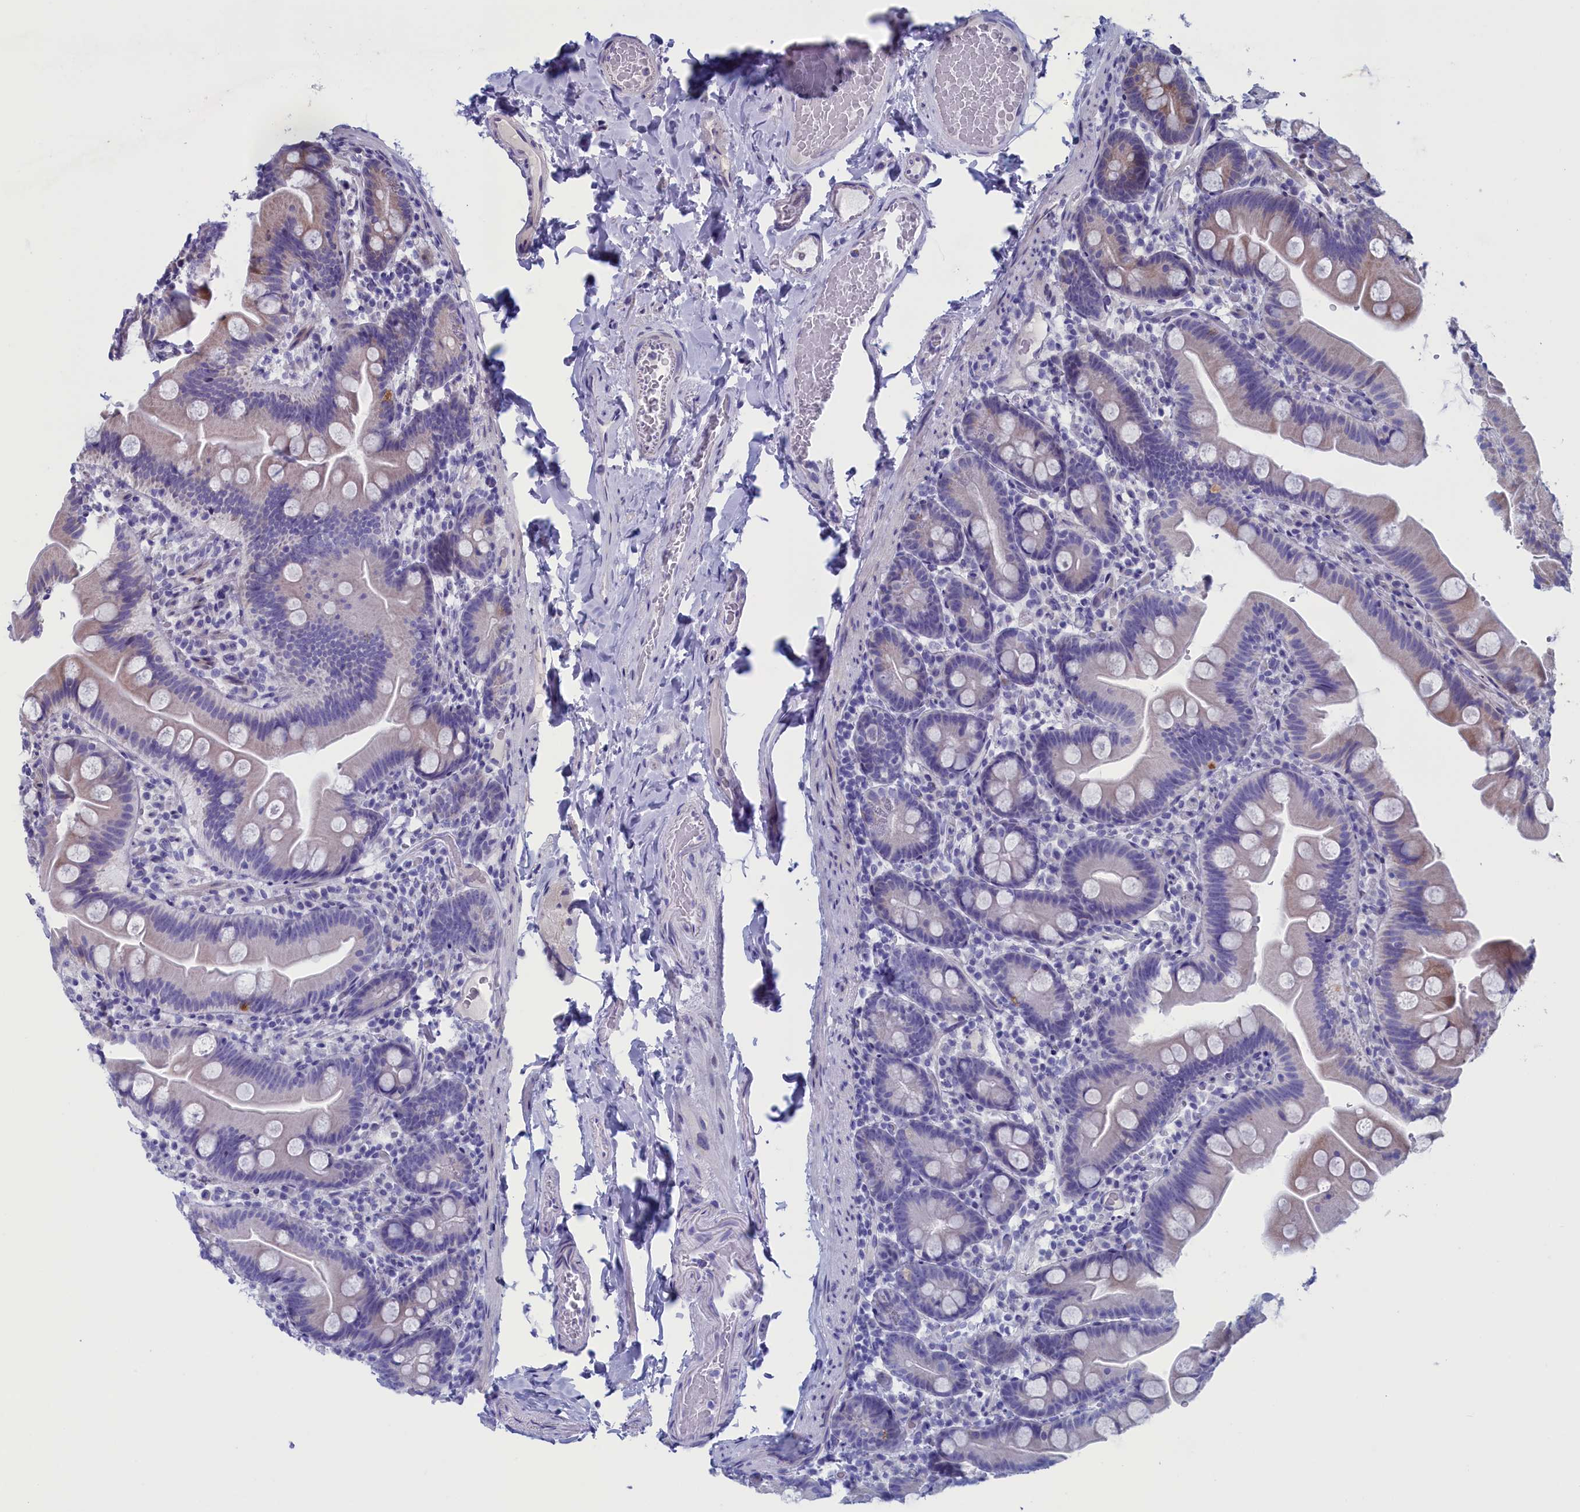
{"staining": {"intensity": "negative", "quantity": "none", "location": "none"}, "tissue": "small intestine", "cell_type": "Glandular cells", "image_type": "normal", "snomed": [{"axis": "morphology", "description": "Normal tissue, NOS"}, {"axis": "topography", "description": "Small intestine"}], "caption": "Photomicrograph shows no protein expression in glandular cells of benign small intestine.", "gene": "NIBAN3", "patient": {"sex": "female", "age": 68}}